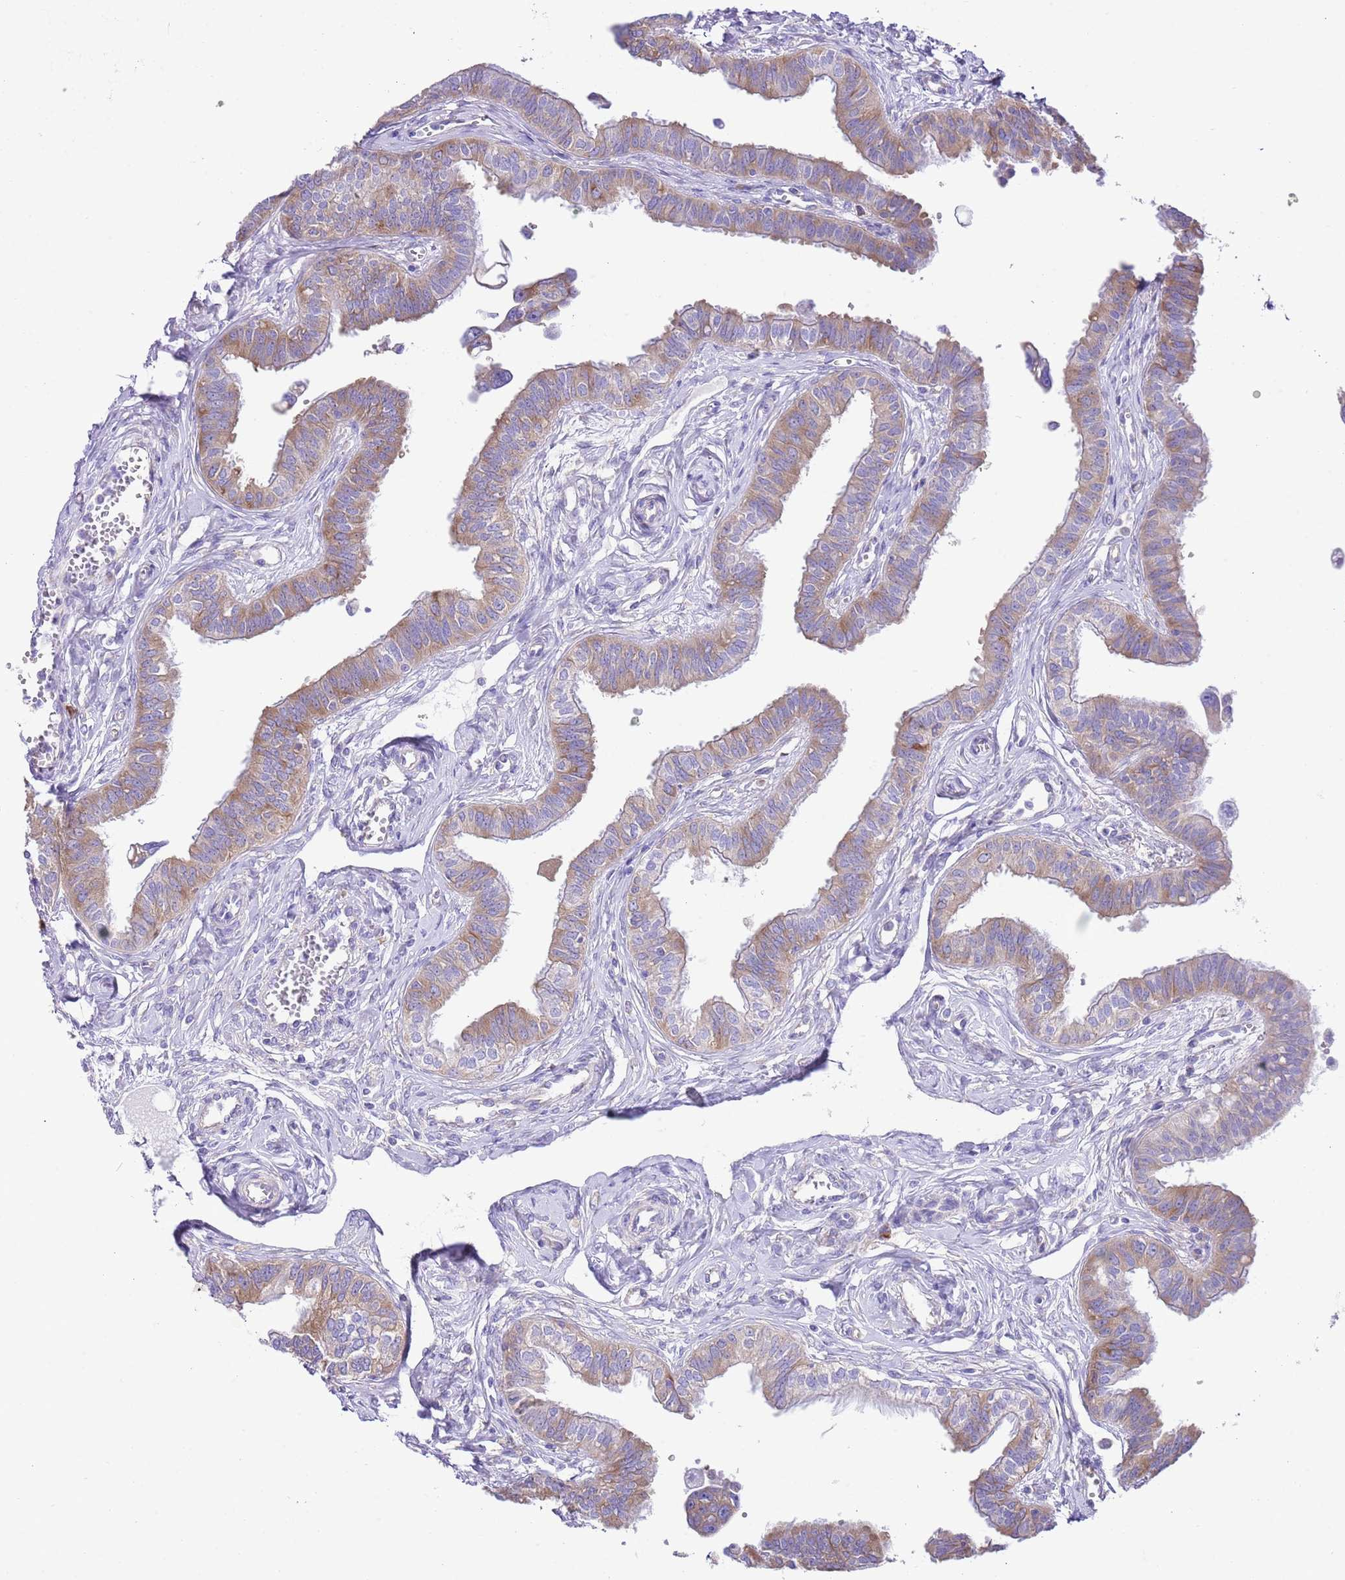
{"staining": {"intensity": "weak", "quantity": "25%-75%", "location": "cytoplasmic/membranous"}, "tissue": "fallopian tube", "cell_type": "Glandular cells", "image_type": "normal", "snomed": [{"axis": "morphology", "description": "Normal tissue, NOS"}, {"axis": "morphology", "description": "Carcinoma, NOS"}, {"axis": "topography", "description": "Fallopian tube"}, {"axis": "topography", "description": "Ovary"}], "caption": "IHC histopathology image of unremarkable fallopian tube stained for a protein (brown), which demonstrates low levels of weak cytoplasmic/membranous staining in about 25%-75% of glandular cells.", "gene": "RPS10", "patient": {"sex": "female", "age": 59}}